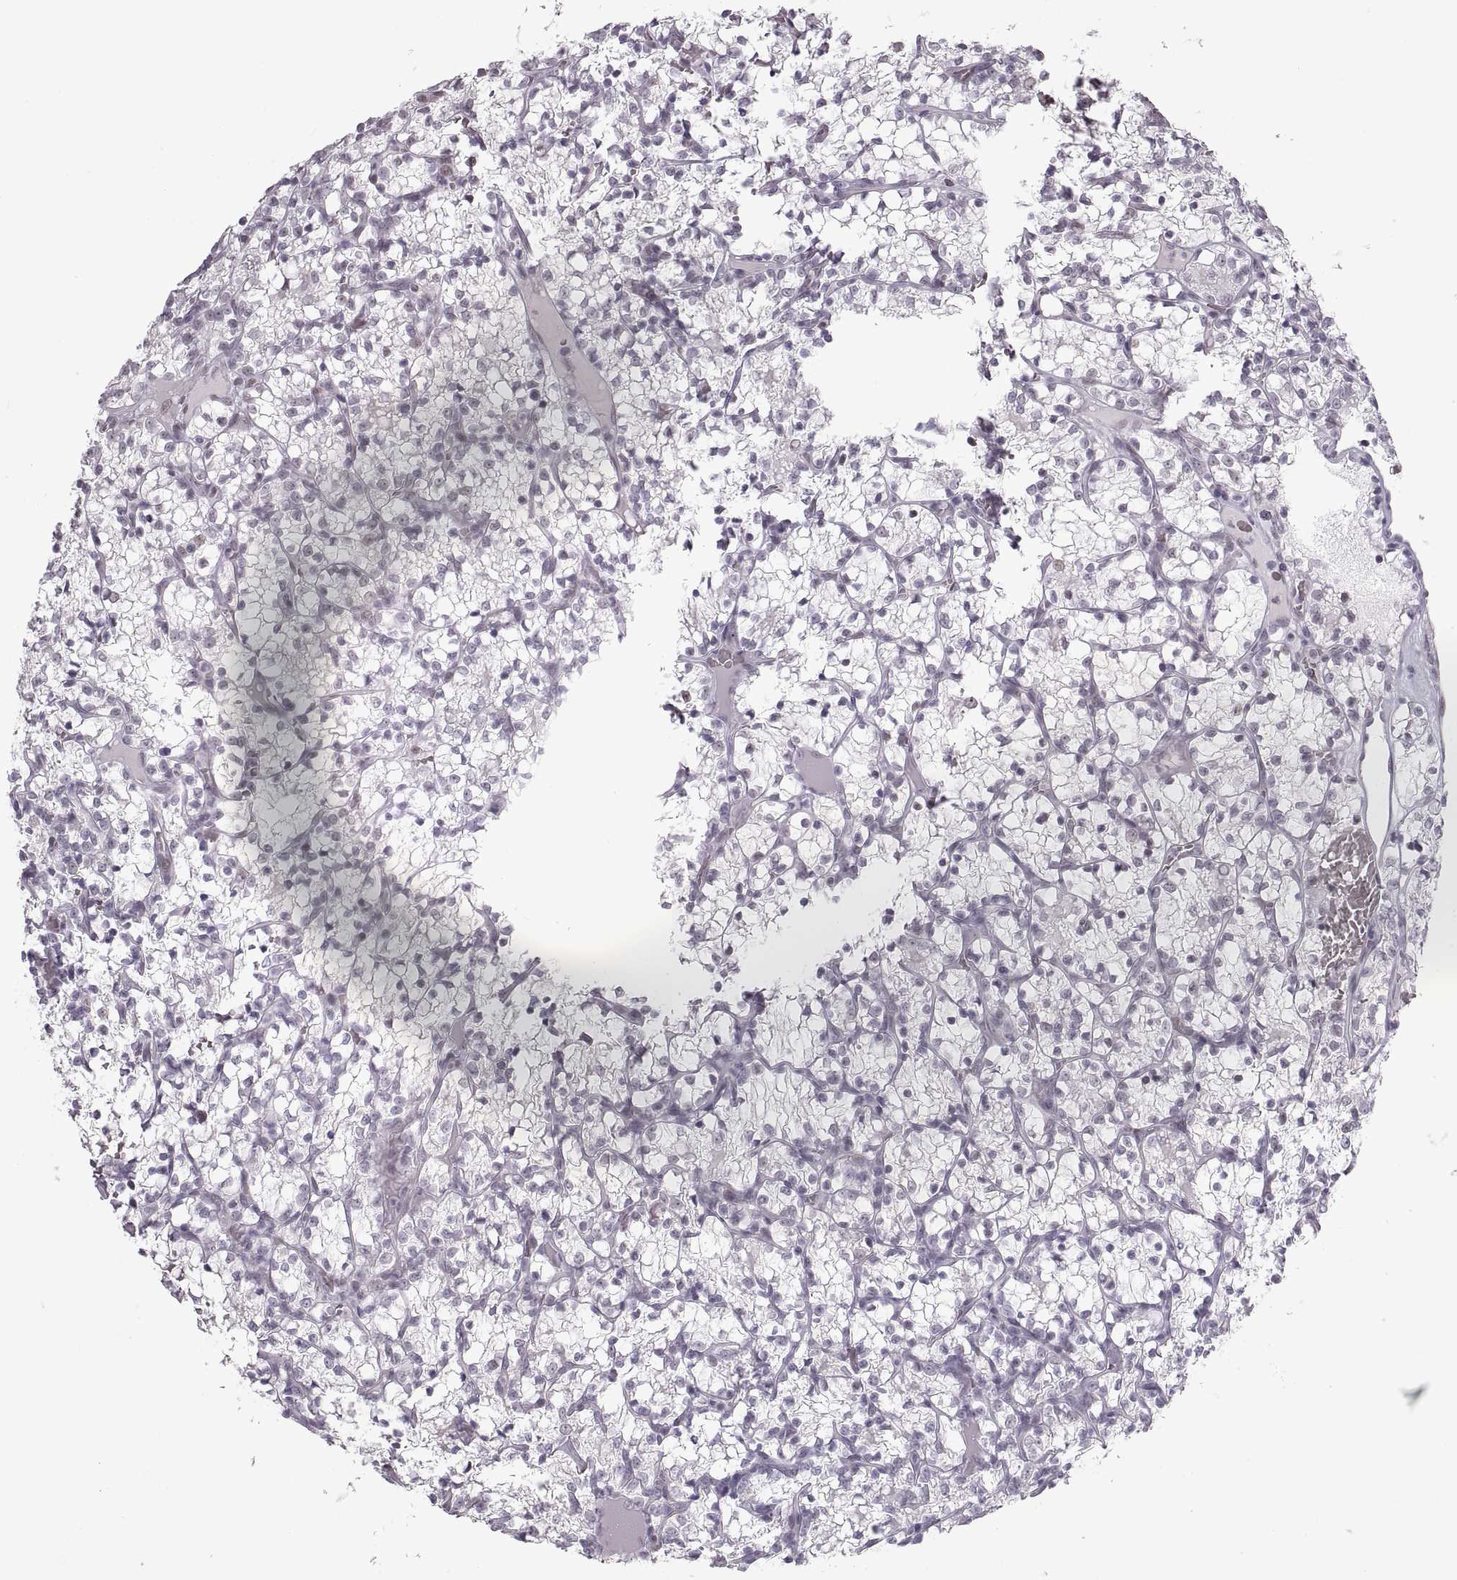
{"staining": {"intensity": "negative", "quantity": "none", "location": "none"}, "tissue": "renal cancer", "cell_type": "Tumor cells", "image_type": "cancer", "snomed": [{"axis": "morphology", "description": "Adenocarcinoma, NOS"}, {"axis": "topography", "description": "Kidney"}], "caption": "Immunohistochemistry (IHC) of renal cancer demonstrates no staining in tumor cells.", "gene": "NANOS3", "patient": {"sex": "female", "age": 69}}